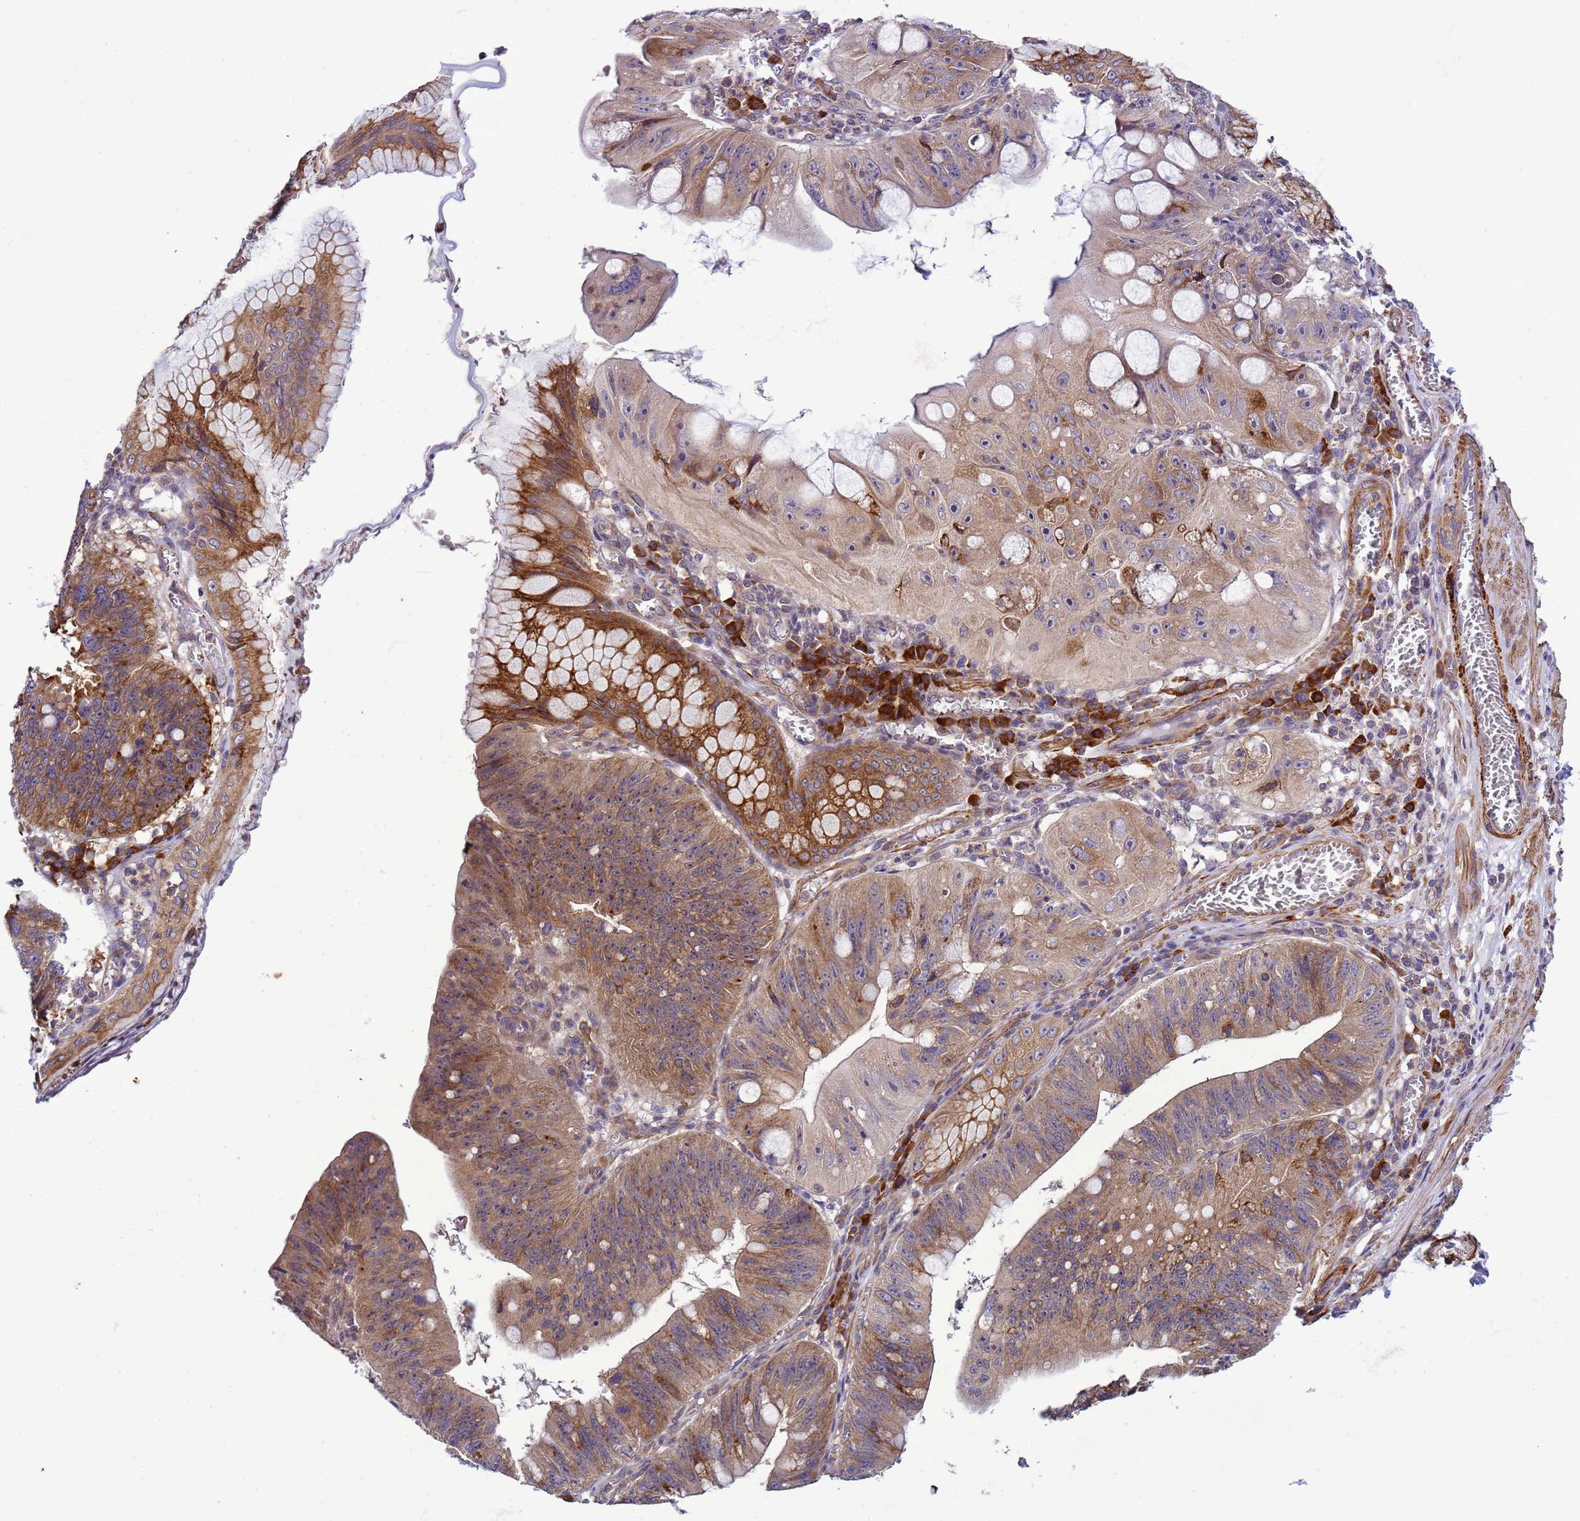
{"staining": {"intensity": "moderate", "quantity": ">75%", "location": "cytoplasmic/membranous"}, "tissue": "stomach cancer", "cell_type": "Tumor cells", "image_type": "cancer", "snomed": [{"axis": "morphology", "description": "Adenocarcinoma, NOS"}, {"axis": "topography", "description": "Stomach"}], "caption": "The image reveals staining of stomach cancer, revealing moderate cytoplasmic/membranous protein expression (brown color) within tumor cells. Nuclei are stained in blue.", "gene": "GEN1", "patient": {"sex": "male", "age": 59}}